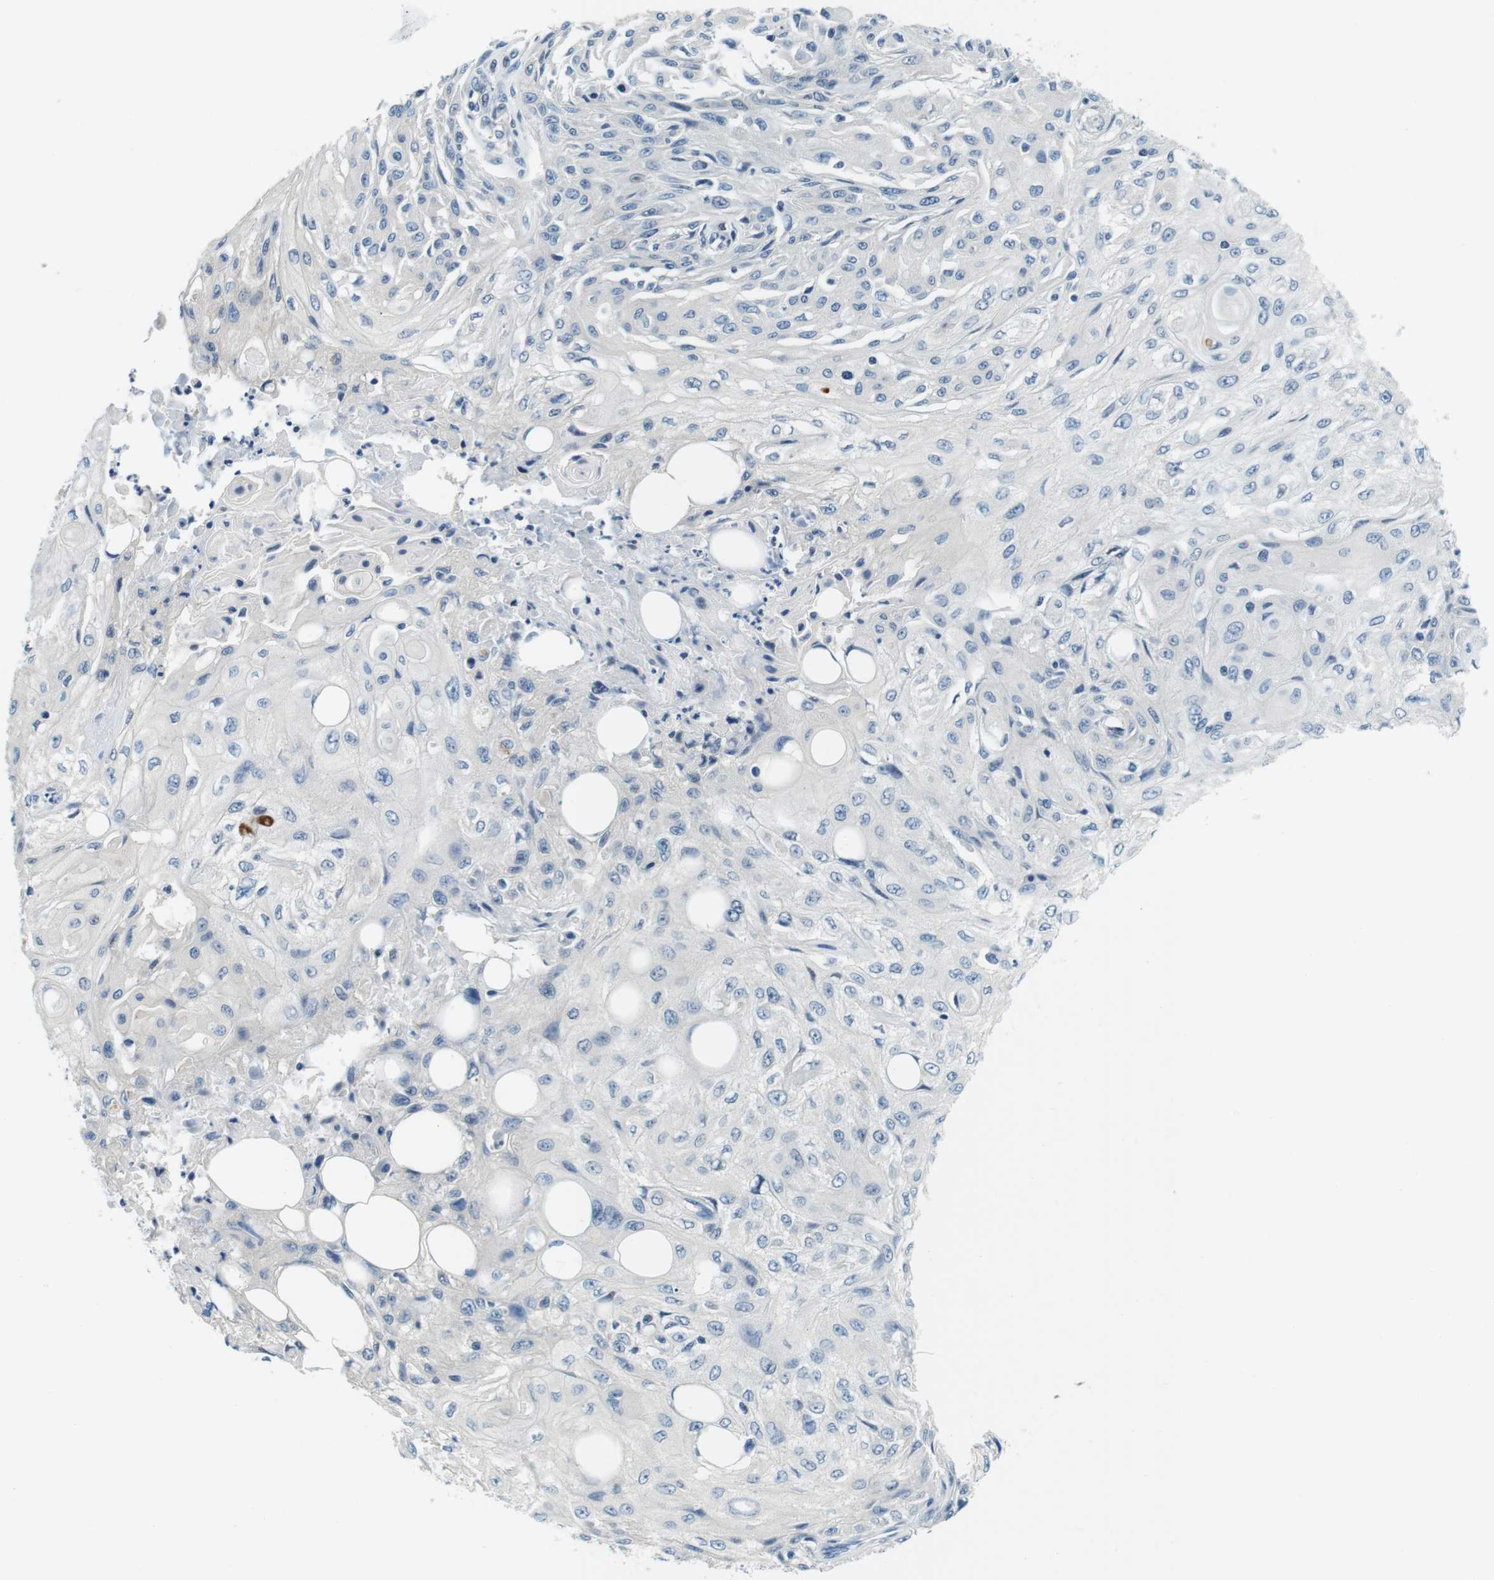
{"staining": {"intensity": "negative", "quantity": "none", "location": "none"}, "tissue": "skin cancer", "cell_type": "Tumor cells", "image_type": "cancer", "snomed": [{"axis": "morphology", "description": "Squamous cell carcinoma, NOS"}, {"axis": "topography", "description": "Skin"}], "caption": "Skin squamous cell carcinoma was stained to show a protein in brown. There is no significant expression in tumor cells.", "gene": "KCNJ5", "patient": {"sex": "male", "age": 75}}